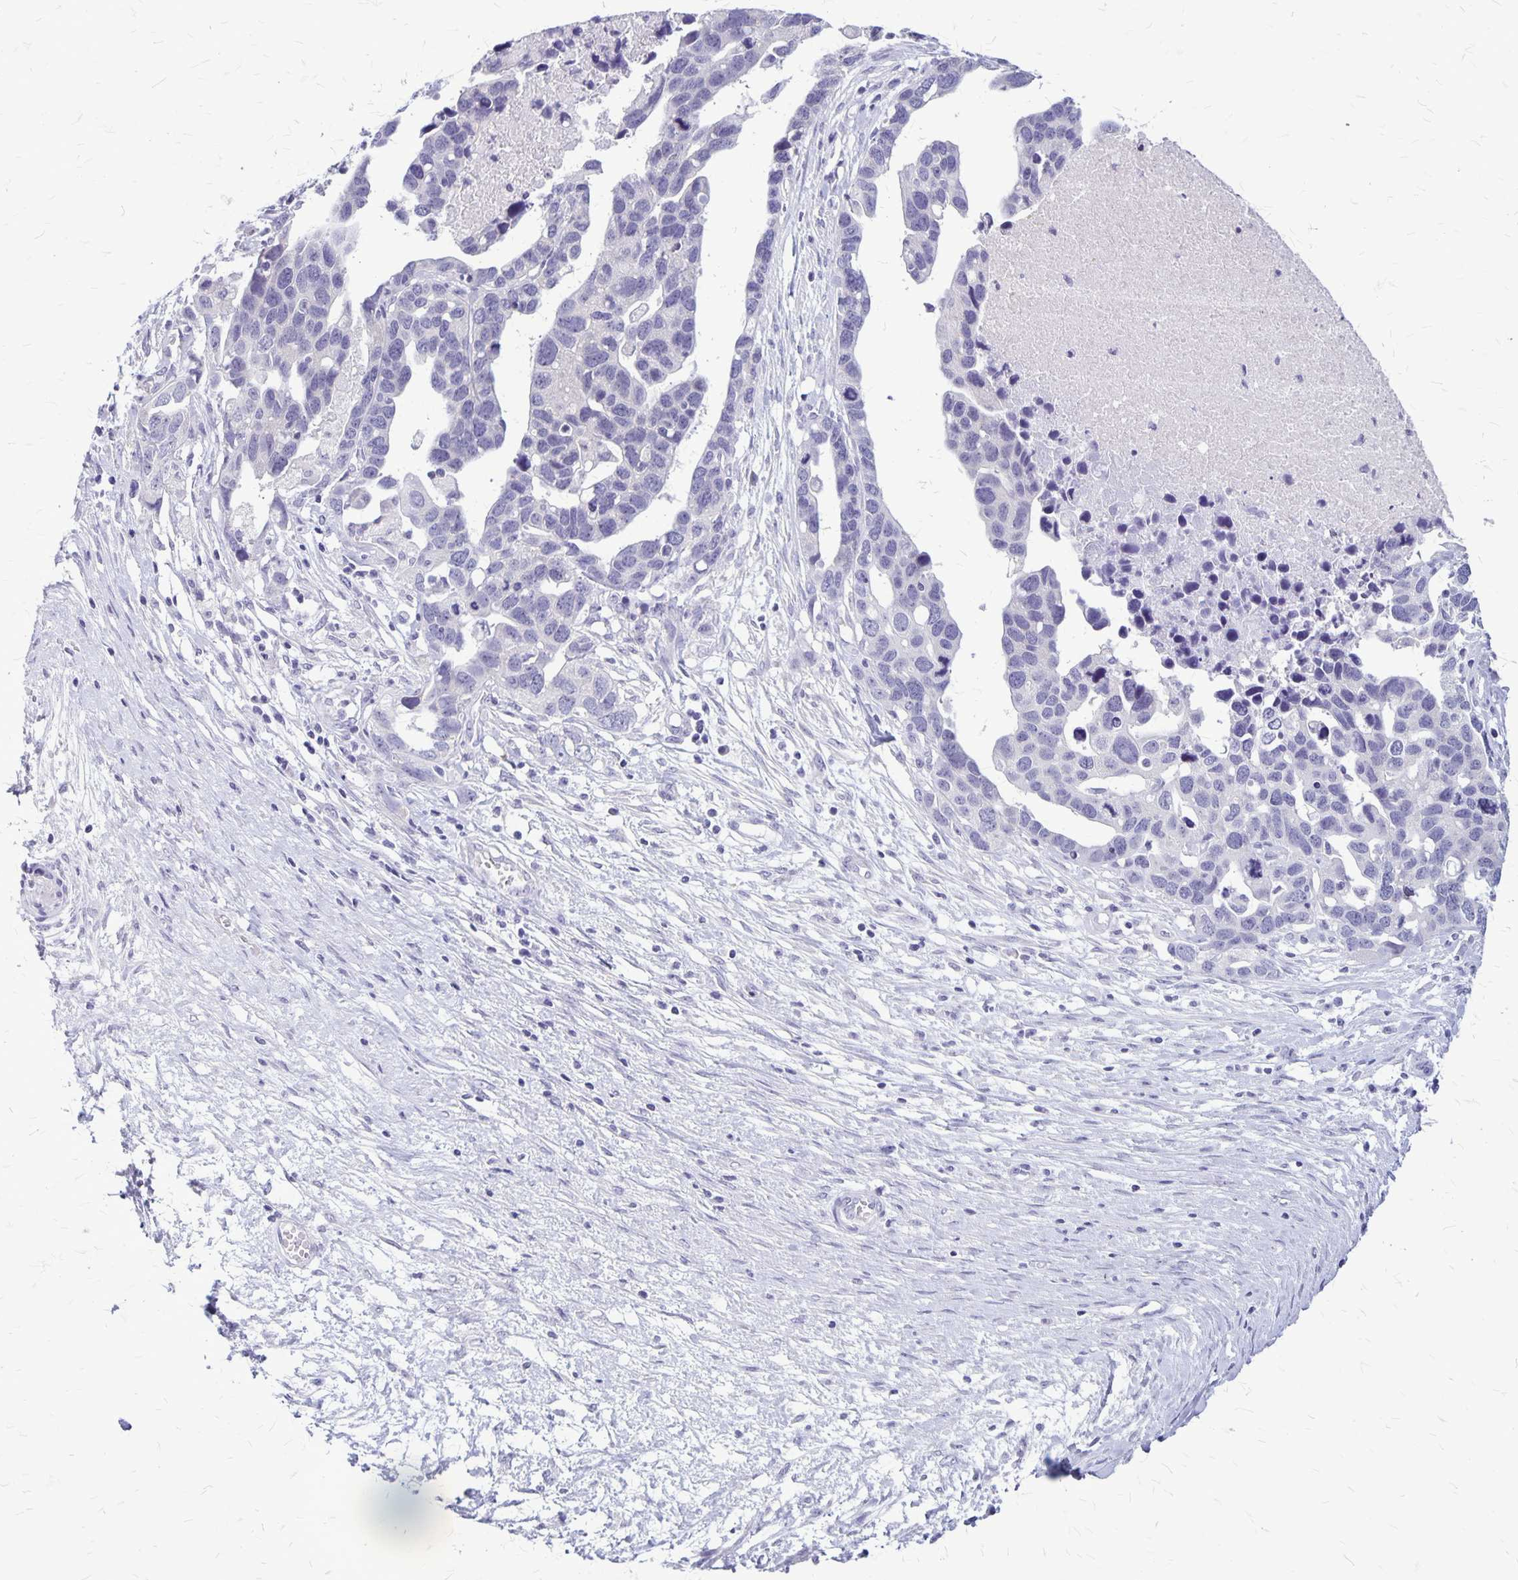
{"staining": {"intensity": "negative", "quantity": "none", "location": "none"}, "tissue": "ovarian cancer", "cell_type": "Tumor cells", "image_type": "cancer", "snomed": [{"axis": "morphology", "description": "Cystadenocarcinoma, serous, NOS"}, {"axis": "topography", "description": "Ovary"}], "caption": "Tumor cells show no significant protein expression in ovarian serous cystadenocarcinoma.", "gene": "PLXNB3", "patient": {"sex": "female", "age": 54}}